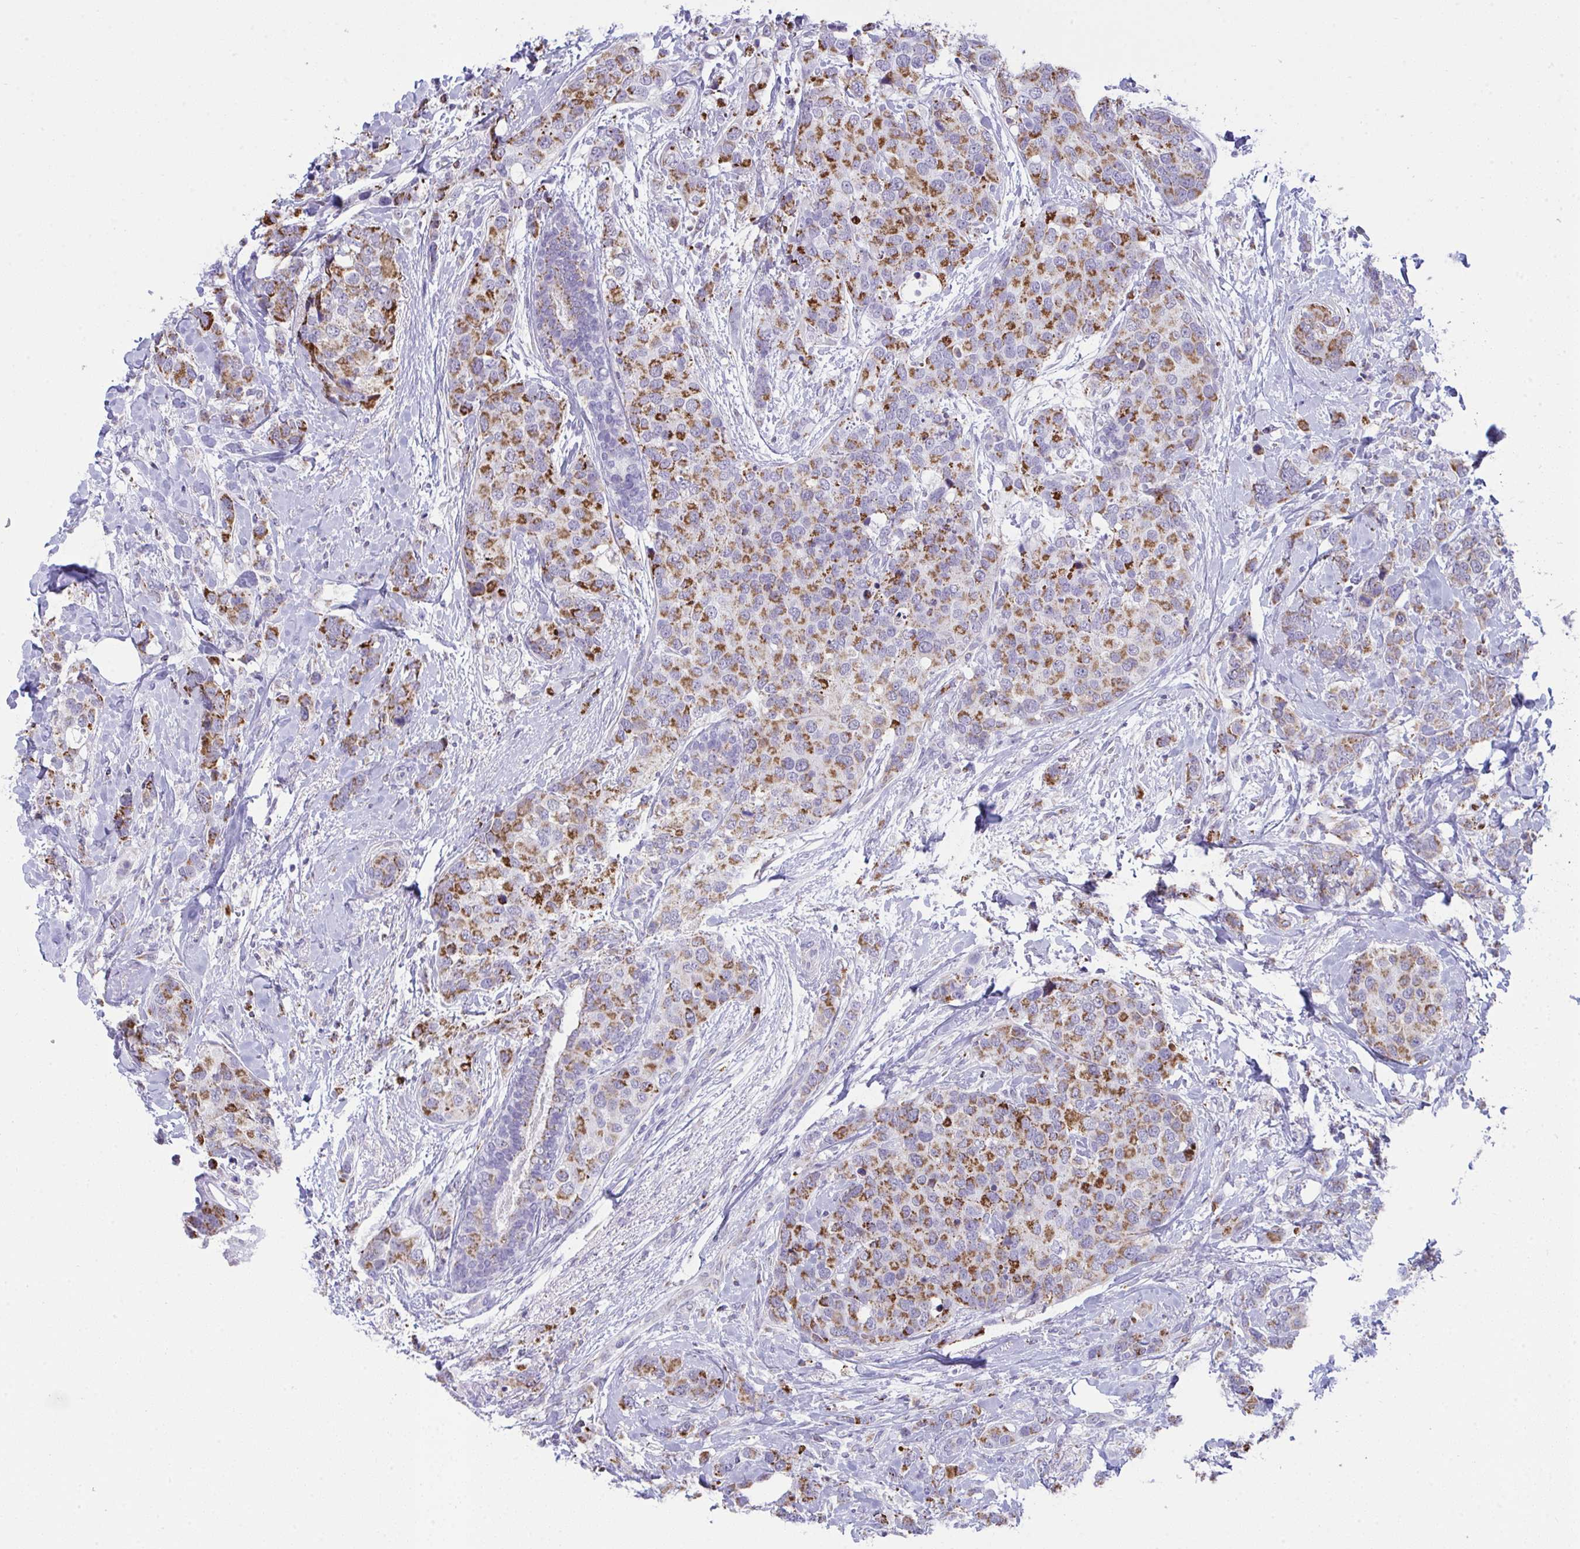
{"staining": {"intensity": "strong", "quantity": ">75%", "location": "cytoplasmic/membranous"}, "tissue": "breast cancer", "cell_type": "Tumor cells", "image_type": "cancer", "snomed": [{"axis": "morphology", "description": "Lobular carcinoma"}, {"axis": "topography", "description": "Breast"}], "caption": "Immunohistochemistry (IHC) histopathology image of breast lobular carcinoma stained for a protein (brown), which reveals high levels of strong cytoplasmic/membranous positivity in approximately >75% of tumor cells.", "gene": "PLA2G12B", "patient": {"sex": "female", "age": 59}}